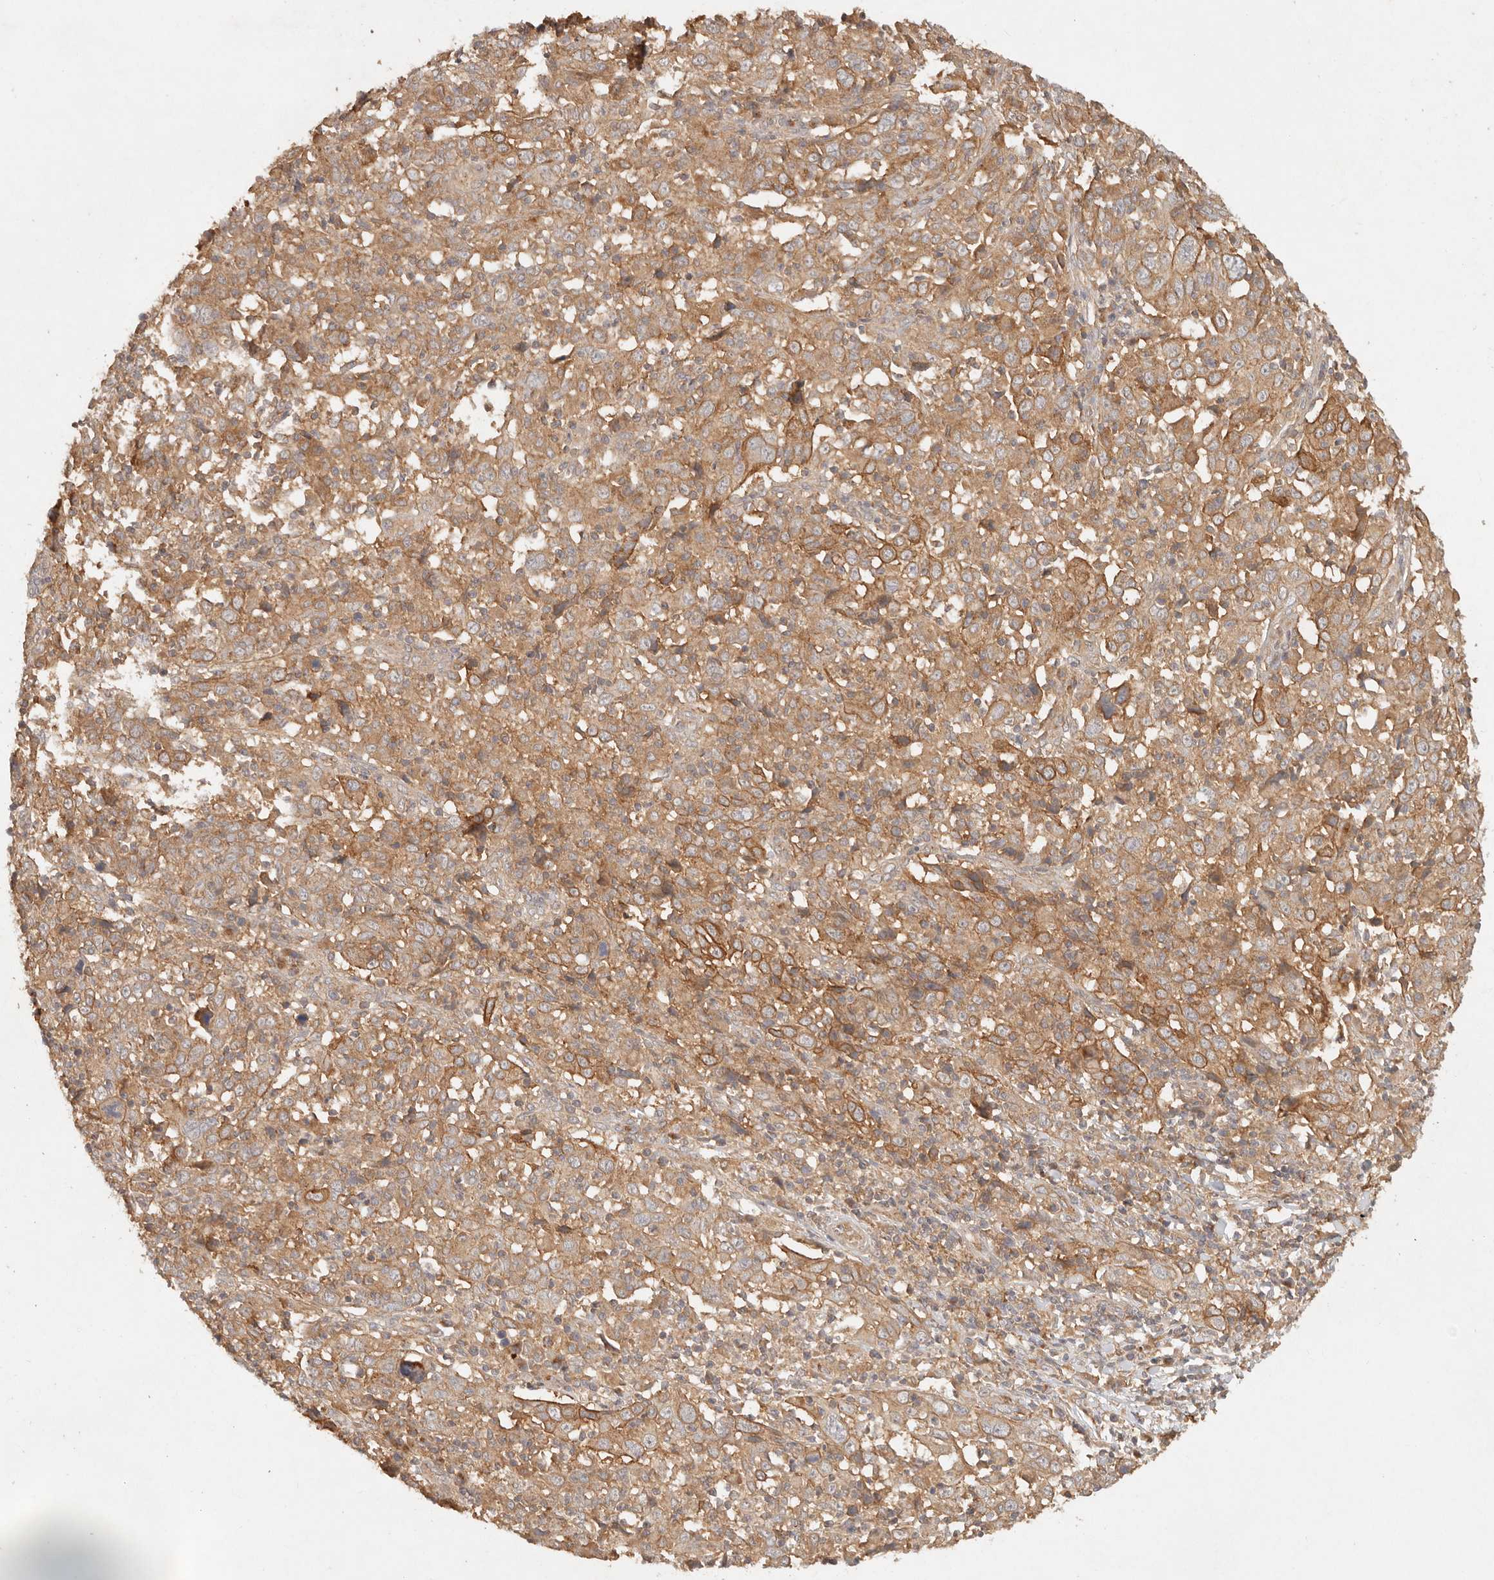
{"staining": {"intensity": "moderate", "quantity": ">75%", "location": "cytoplasmic/membranous"}, "tissue": "cervical cancer", "cell_type": "Tumor cells", "image_type": "cancer", "snomed": [{"axis": "morphology", "description": "Squamous cell carcinoma, NOS"}, {"axis": "topography", "description": "Cervix"}], "caption": "A high-resolution micrograph shows IHC staining of cervical cancer (squamous cell carcinoma), which shows moderate cytoplasmic/membranous positivity in approximately >75% of tumor cells. (DAB (3,3'-diaminobenzidine) = brown stain, brightfield microscopy at high magnification).", "gene": "HECTD3", "patient": {"sex": "female", "age": 46}}